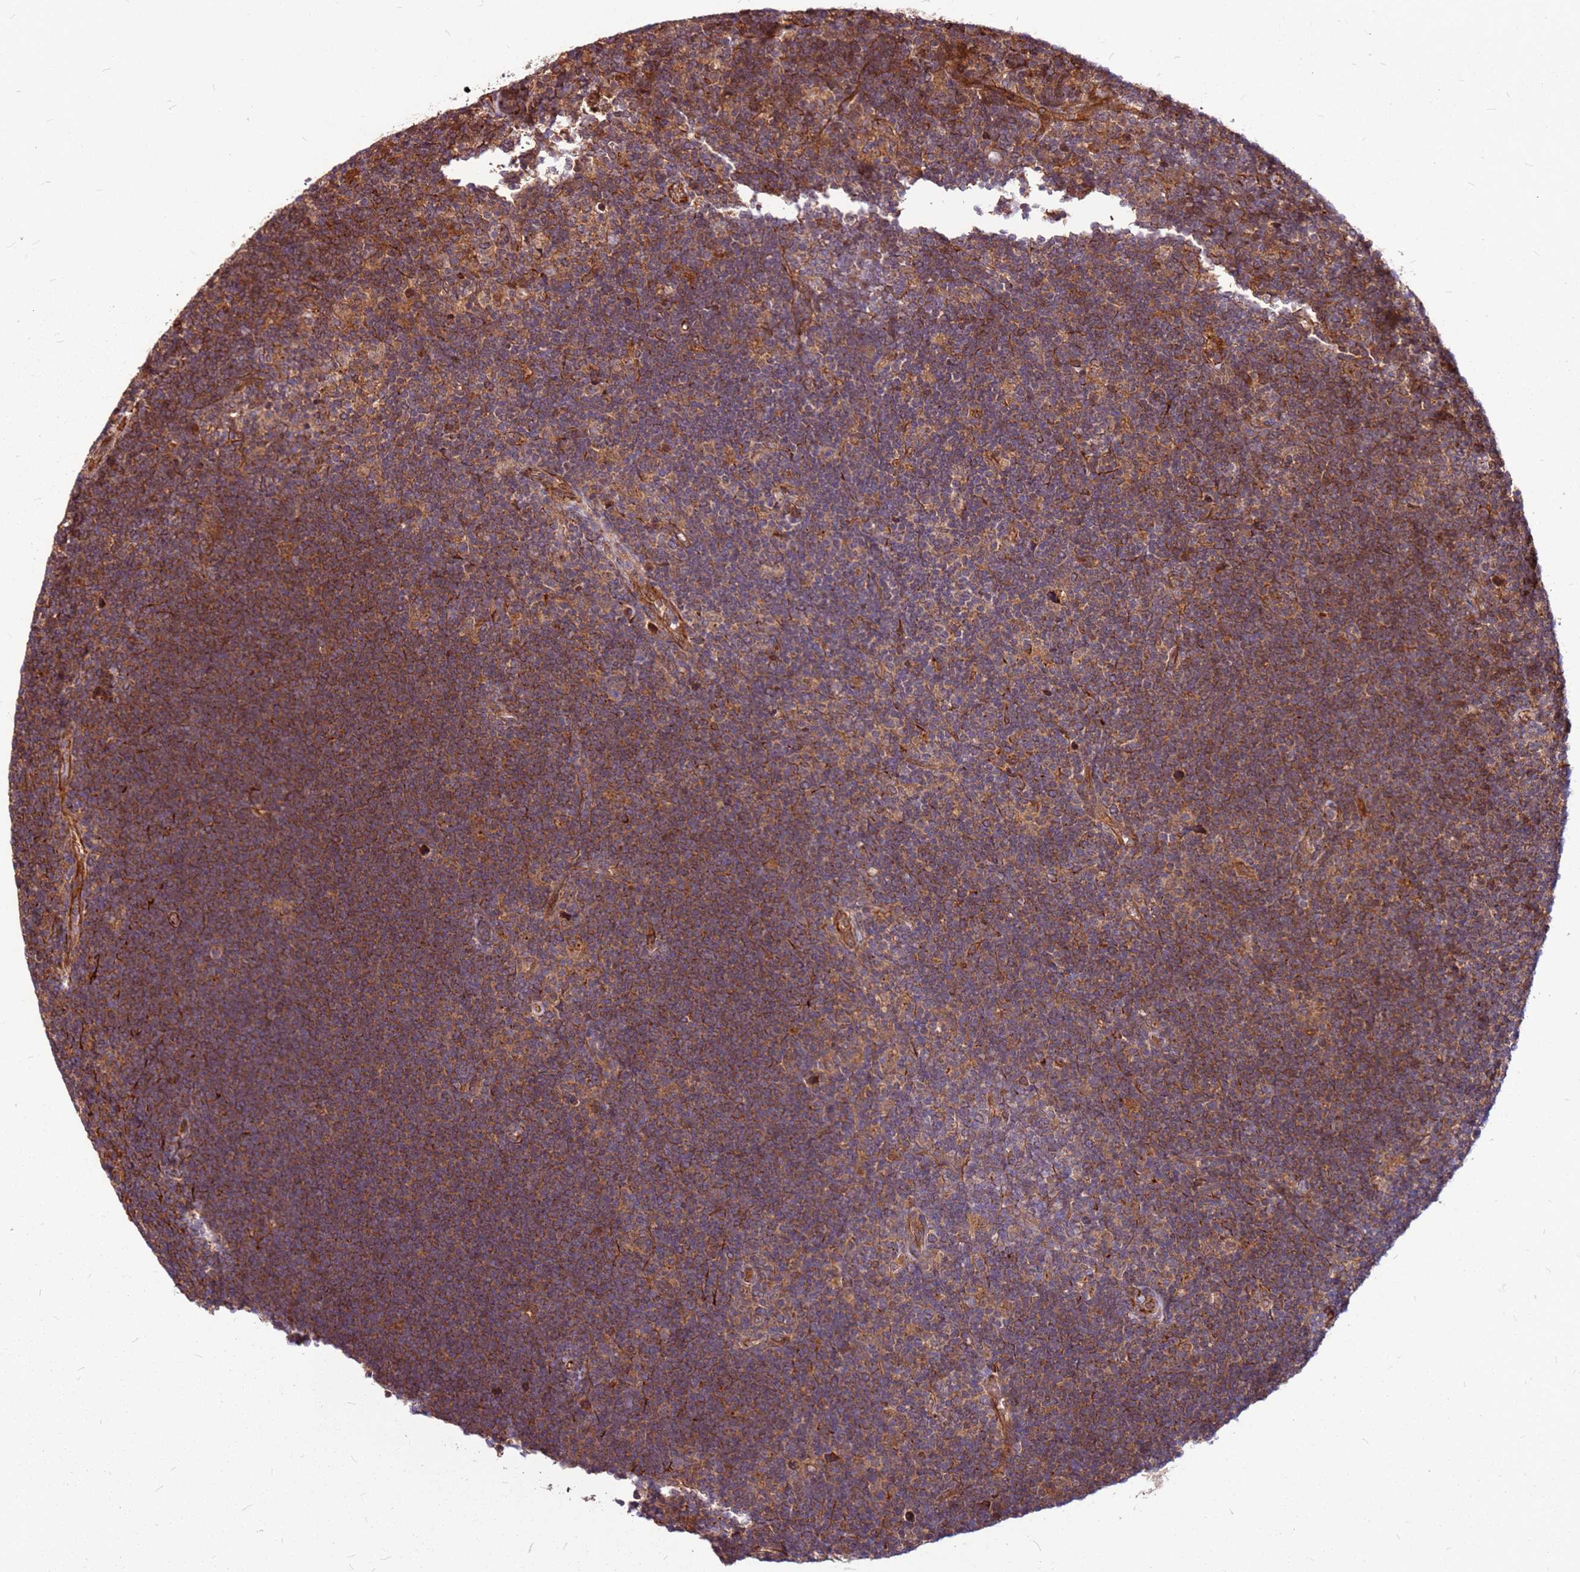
{"staining": {"intensity": "negative", "quantity": "none", "location": "none"}, "tissue": "lymphoma", "cell_type": "Tumor cells", "image_type": "cancer", "snomed": [{"axis": "morphology", "description": "Hodgkin's disease, NOS"}, {"axis": "topography", "description": "Lymph node"}], "caption": "Immunohistochemistry (IHC) photomicrograph of neoplastic tissue: Hodgkin's disease stained with DAB reveals no significant protein expression in tumor cells.", "gene": "LYPLAL1", "patient": {"sex": "female", "age": 57}}